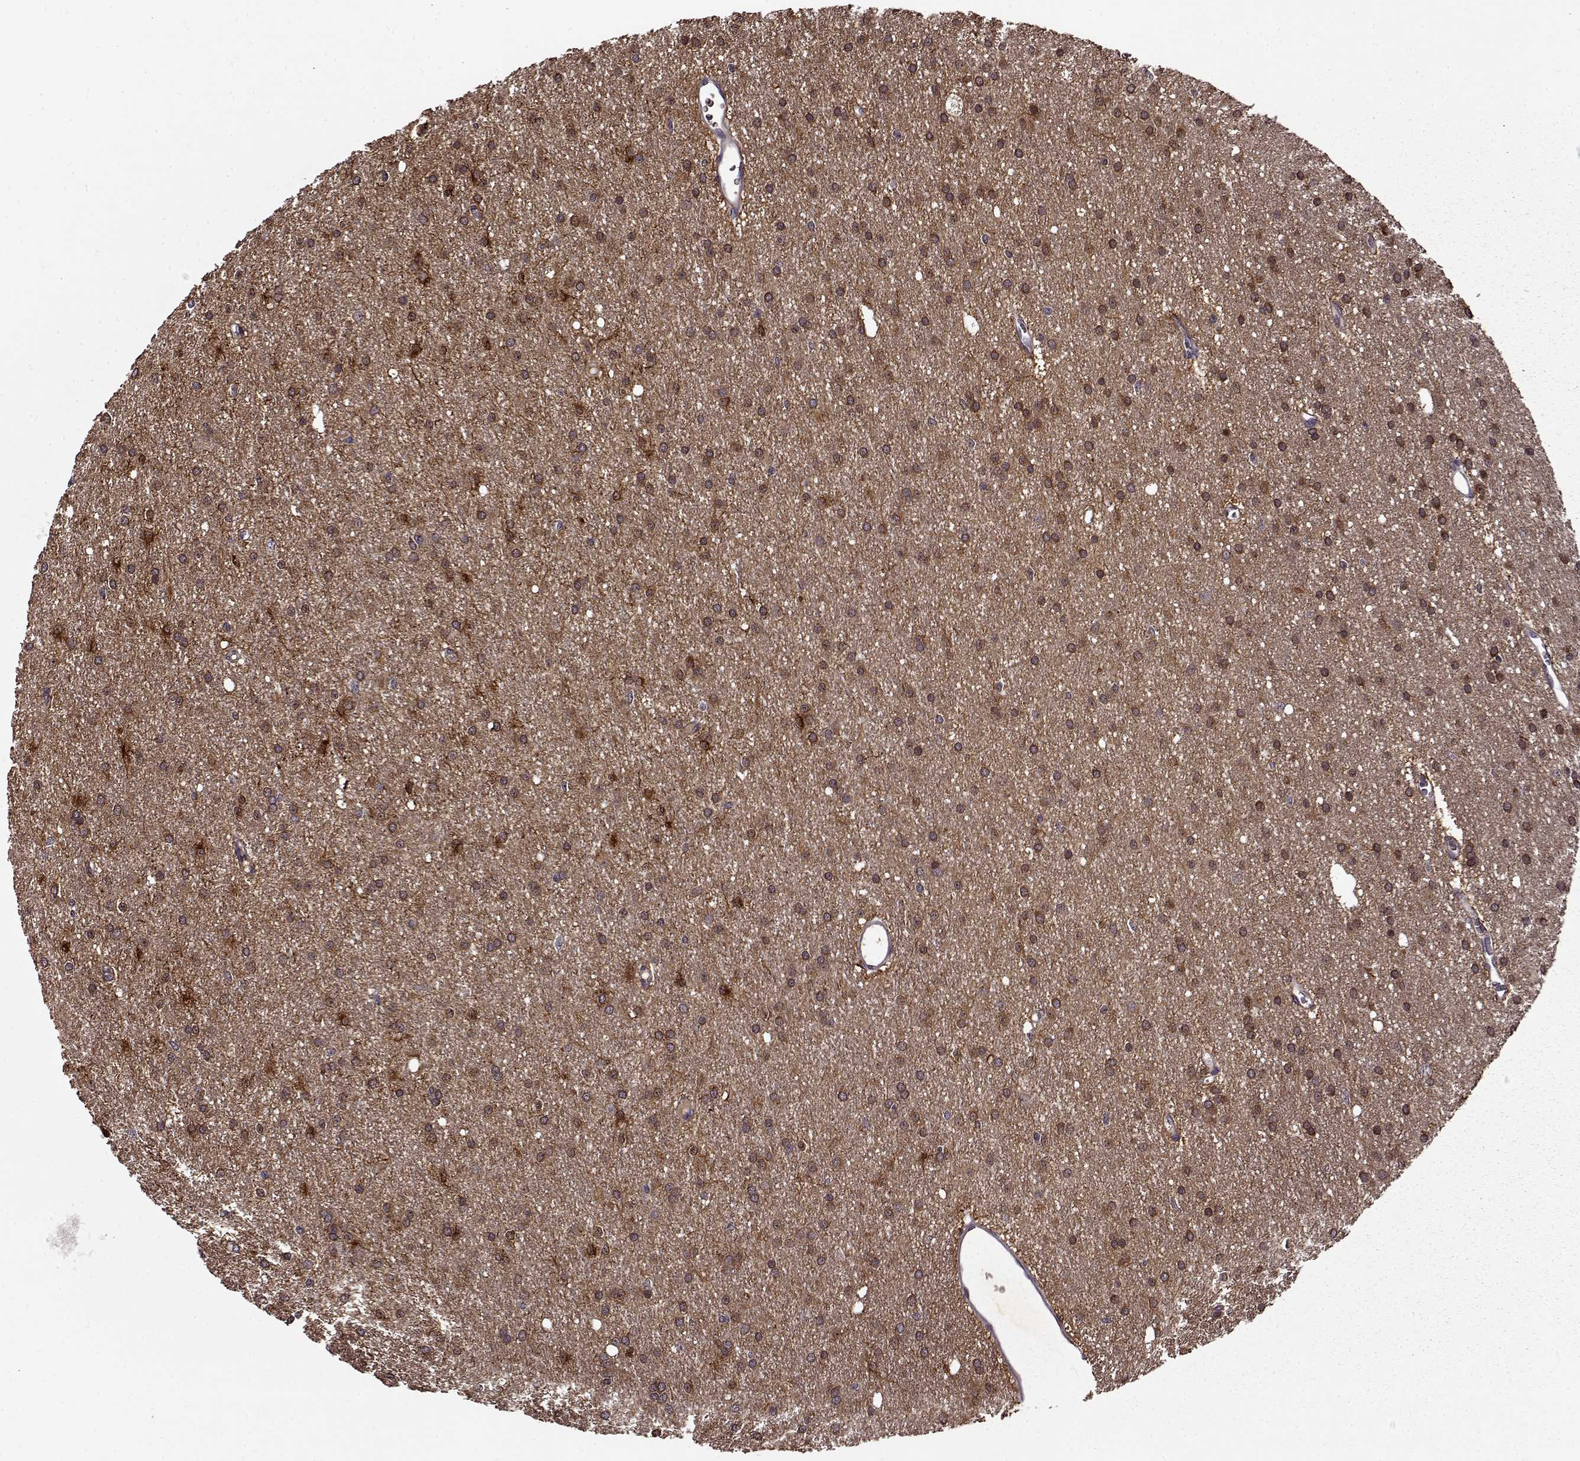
{"staining": {"intensity": "strong", "quantity": ">75%", "location": "cytoplasmic/membranous,nuclear"}, "tissue": "glioma", "cell_type": "Tumor cells", "image_type": "cancer", "snomed": [{"axis": "morphology", "description": "Glioma, malignant, Low grade"}, {"axis": "topography", "description": "Brain"}], "caption": "Glioma stained with a protein marker shows strong staining in tumor cells.", "gene": "MAIP1", "patient": {"sex": "male", "age": 27}}